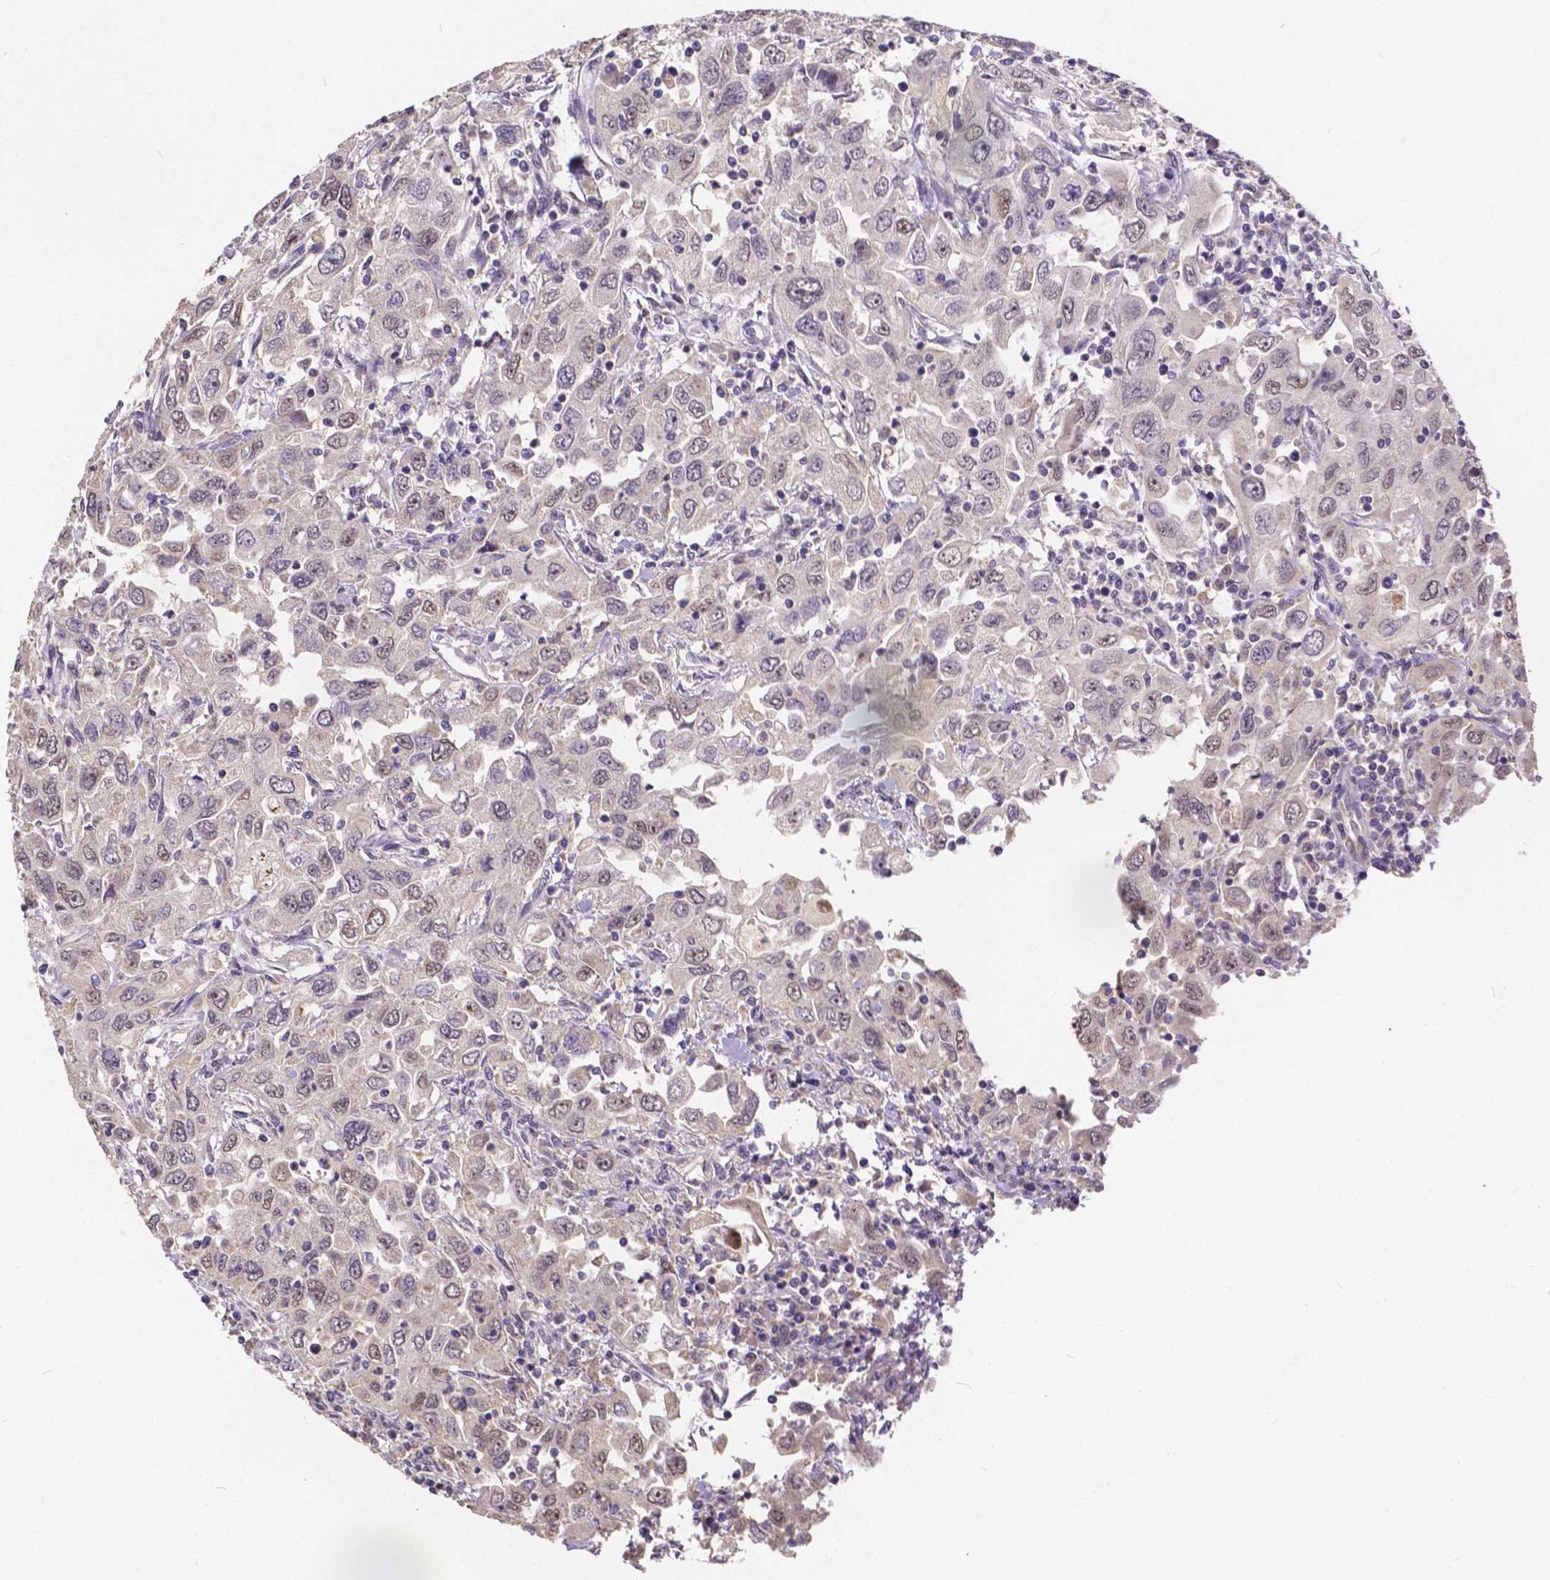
{"staining": {"intensity": "weak", "quantity": "<25%", "location": "nuclear"}, "tissue": "urothelial cancer", "cell_type": "Tumor cells", "image_type": "cancer", "snomed": [{"axis": "morphology", "description": "Urothelial carcinoma, High grade"}, {"axis": "topography", "description": "Urinary bladder"}], "caption": "High-grade urothelial carcinoma was stained to show a protein in brown. There is no significant staining in tumor cells.", "gene": "CTNNA2", "patient": {"sex": "male", "age": 76}}